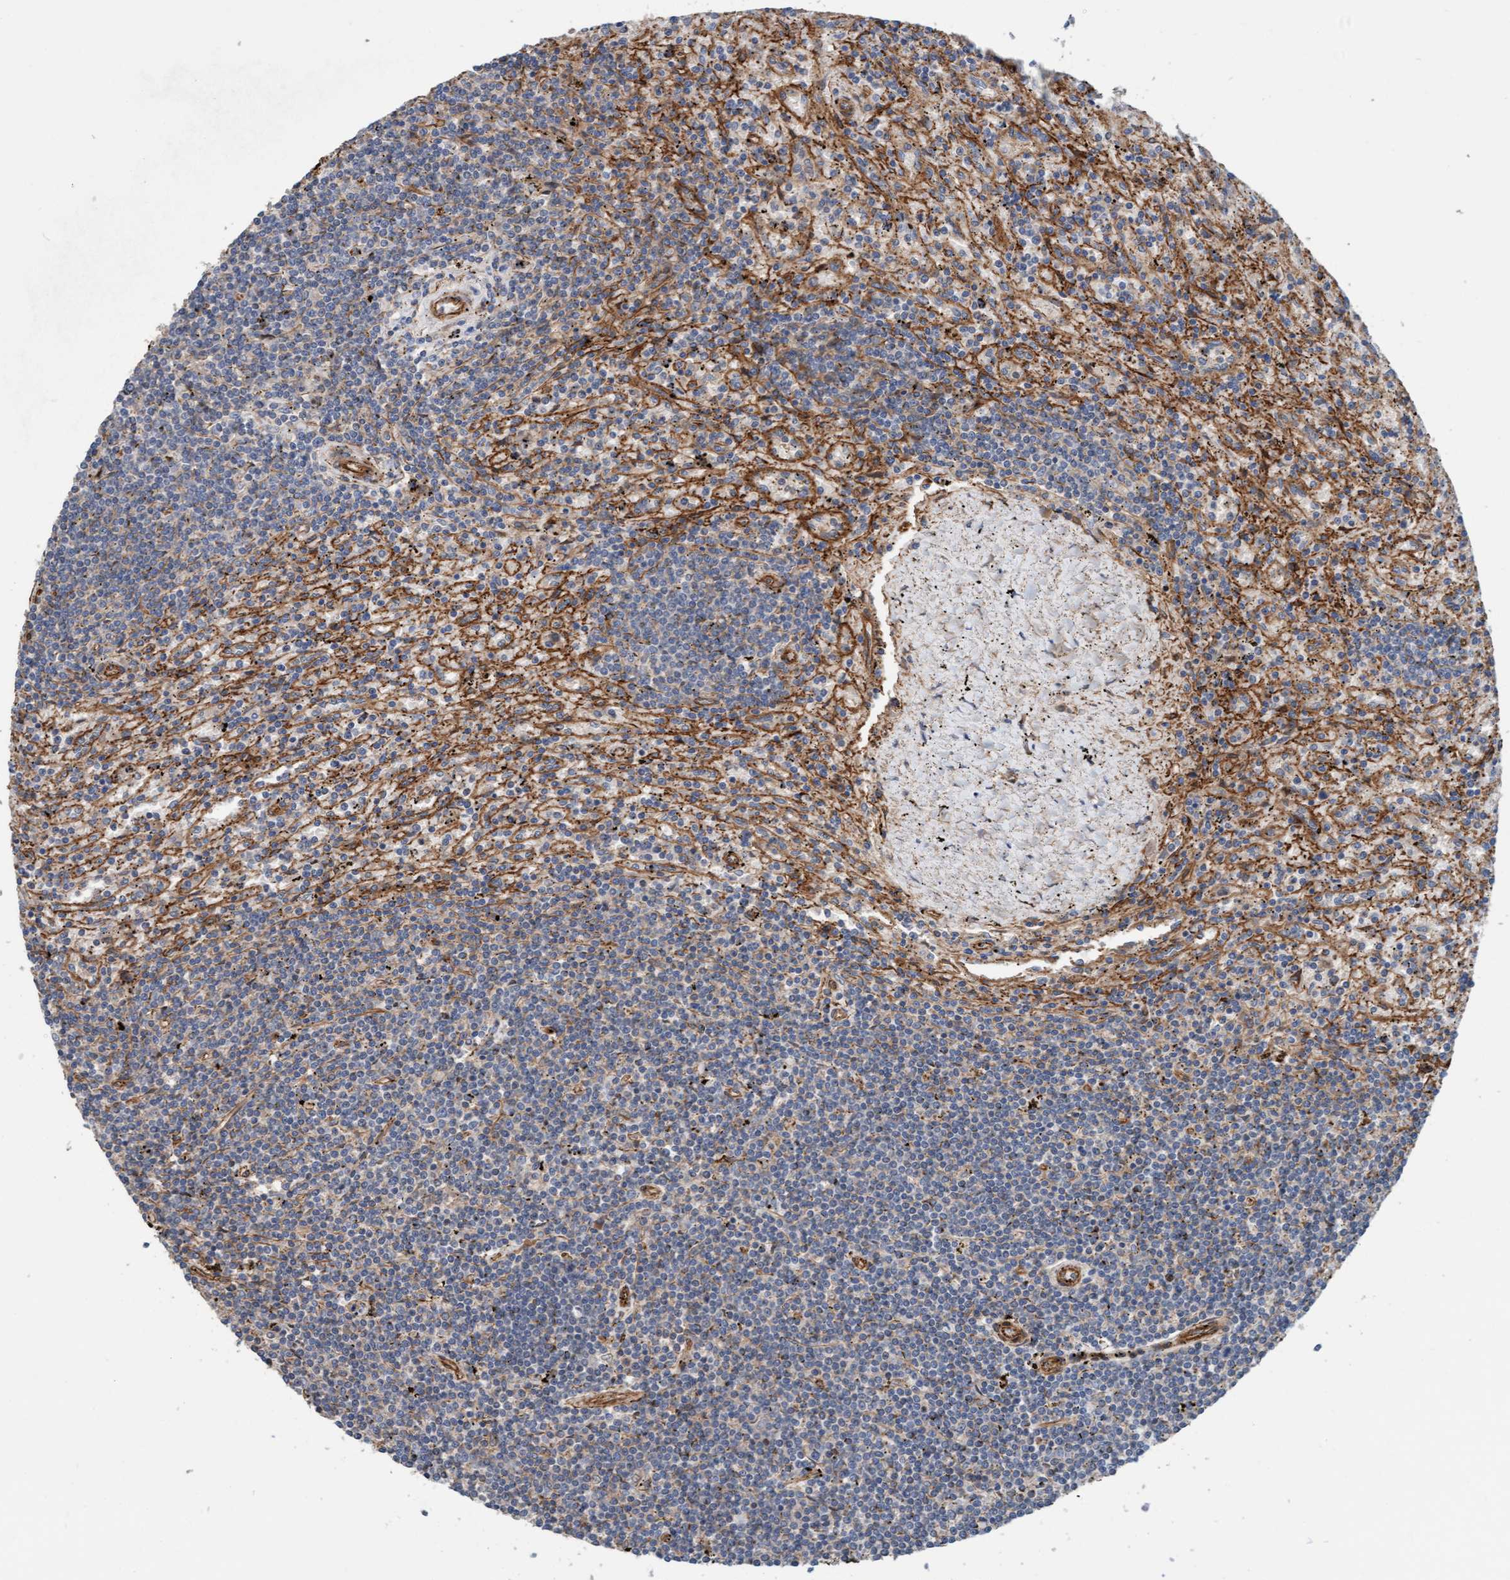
{"staining": {"intensity": "negative", "quantity": "none", "location": "none"}, "tissue": "lymphoma", "cell_type": "Tumor cells", "image_type": "cancer", "snomed": [{"axis": "morphology", "description": "Malignant lymphoma, non-Hodgkin's type, Low grade"}, {"axis": "topography", "description": "Spleen"}], "caption": "The image exhibits no significant staining in tumor cells of low-grade malignant lymphoma, non-Hodgkin's type.", "gene": "STXBP4", "patient": {"sex": "male", "age": 76}}